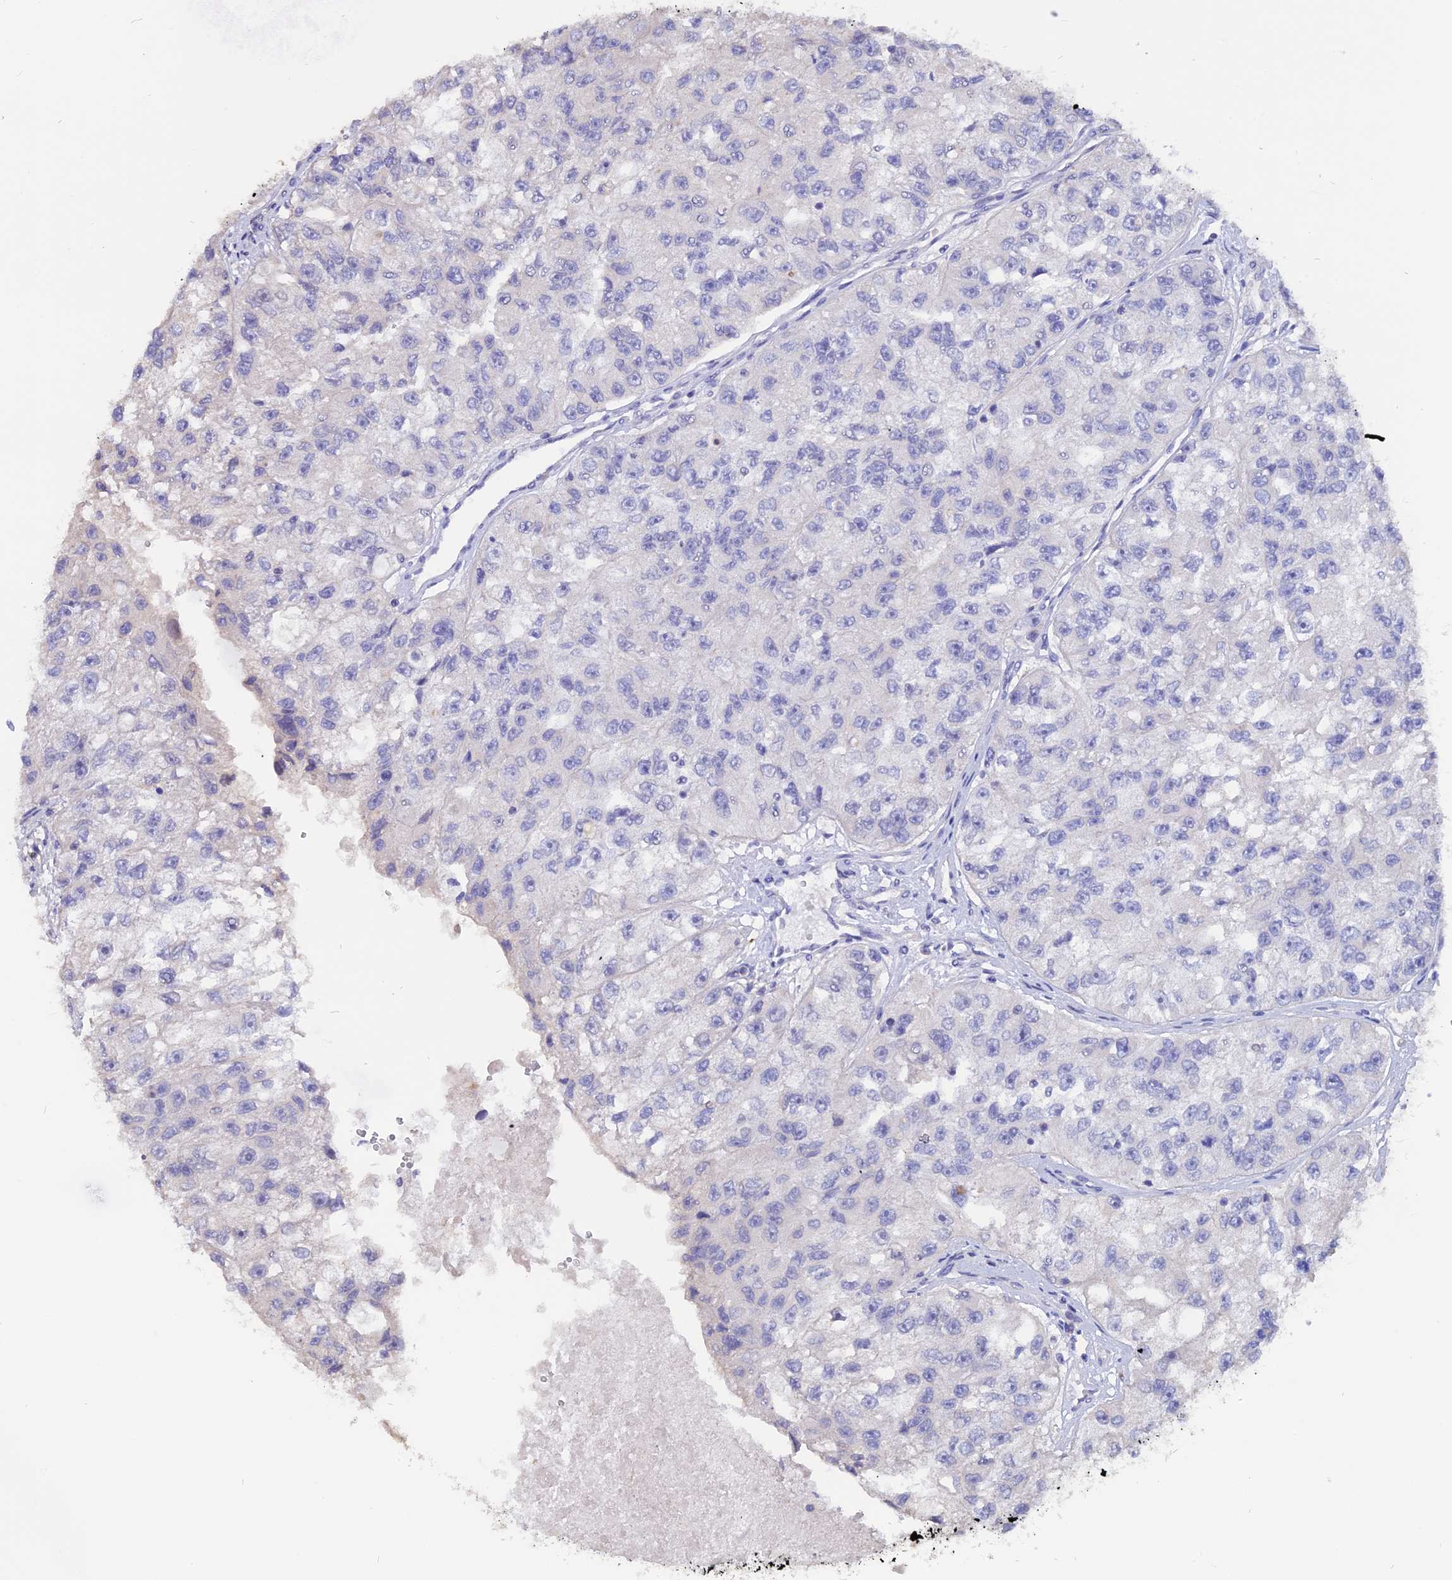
{"staining": {"intensity": "negative", "quantity": "none", "location": "none"}, "tissue": "renal cancer", "cell_type": "Tumor cells", "image_type": "cancer", "snomed": [{"axis": "morphology", "description": "Adenocarcinoma, NOS"}, {"axis": "topography", "description": "Kidney"}], "caption": "Human renal cancer (adenocarcinoma) stained for a protein using immunohistochemistry (IHC) shows no positivity in tumor cells.", "gene": "CARMIL2", "patient": {"sex": "male", "age": 63}}